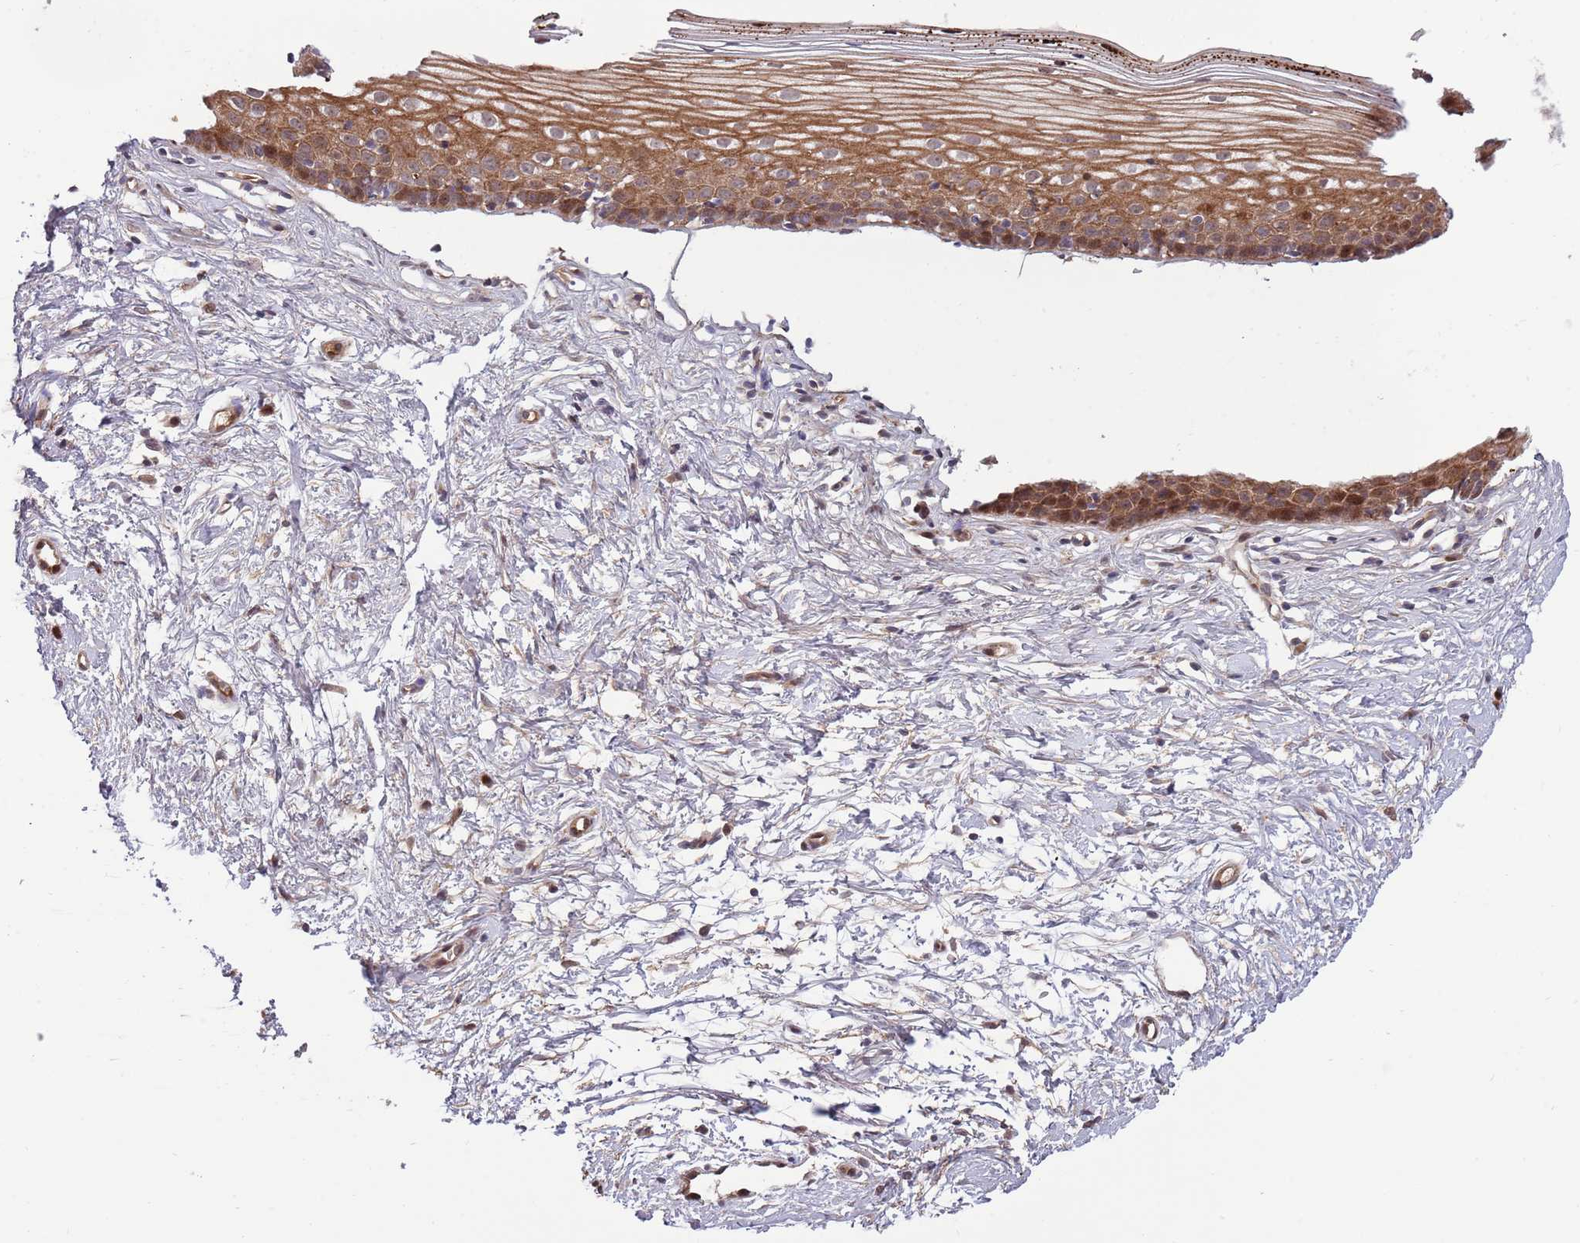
{"staining": {"intensity": "moderate", "quantity": ">75%", "location": "cytoplasmic/membranous"}, "tissue": "cervix", "cell_type": "Glandular cells", "image_type": "normal", "snomed": [{"axis": "morphology", "description": "Normal tissue, NOS"}, {"axis": "topography", "description": "Cervix"}], "caption": "Protein expression analysis of unremarkable cervix displays moderate cytoplasmic/membranous staining in approximately >75% of glandular cells.", "gene": "NT5DC4", "patient": {"sex": "female", "age": 40}}